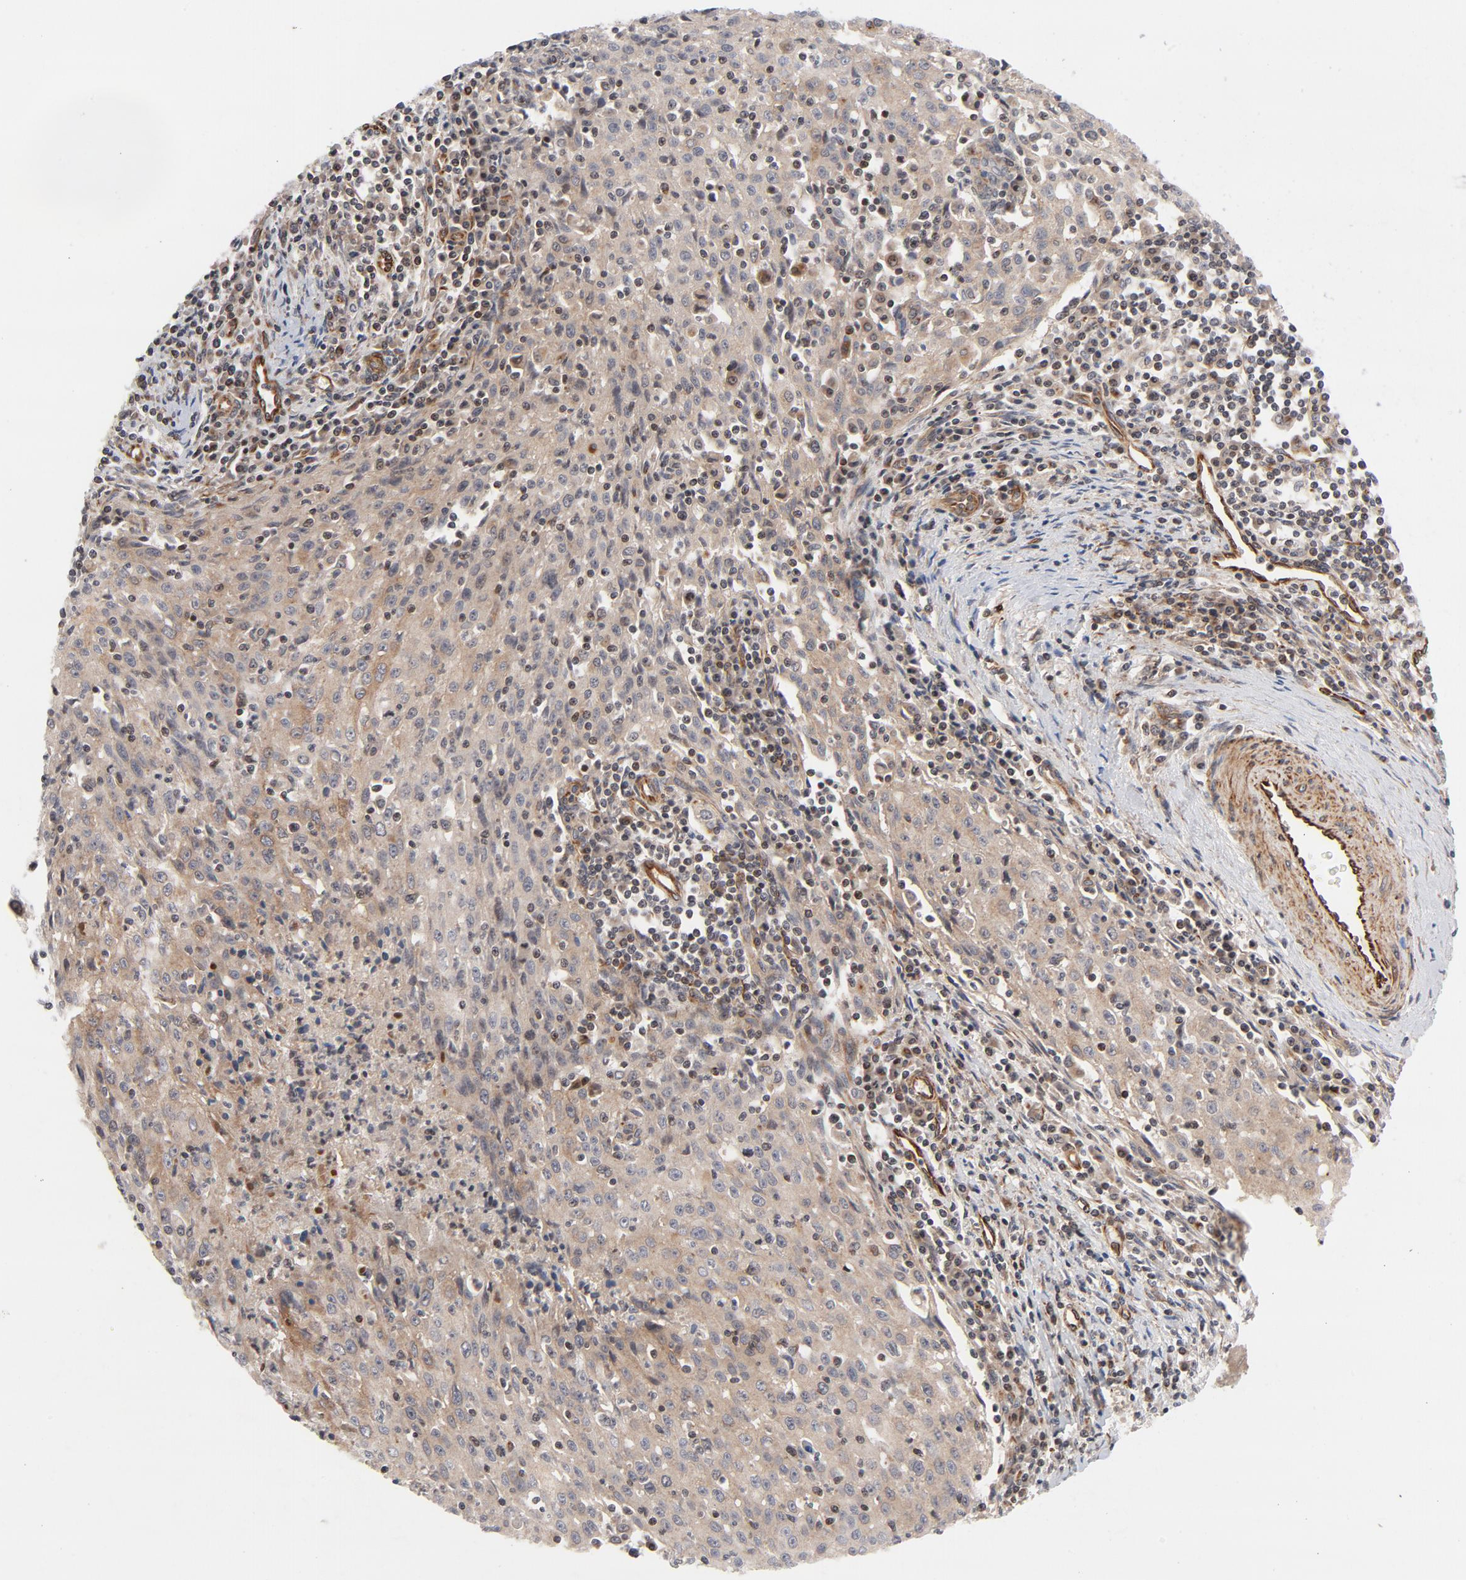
{"staining": {"intensity": "weak", "quantity": ">75%", "location": "cytoplasmic/membranous"}, "tissue": "cervical cancer", "cell_type": "Tumor cells", "image_type": "cancer", "snomed": [{"axis": "morphology", "description": "Squamous cell carcinoma, NOS"}, {"axis": "topography", "description": "Cervix"}], "caption": "Cervical cancer was stained to show a protein in brown. There is low levels of weak cytoplasmic/membranous expression in about >75% of tumor cells.", "gene": "DNAAF2", "patient": {"sex": "female", "age": 27}}